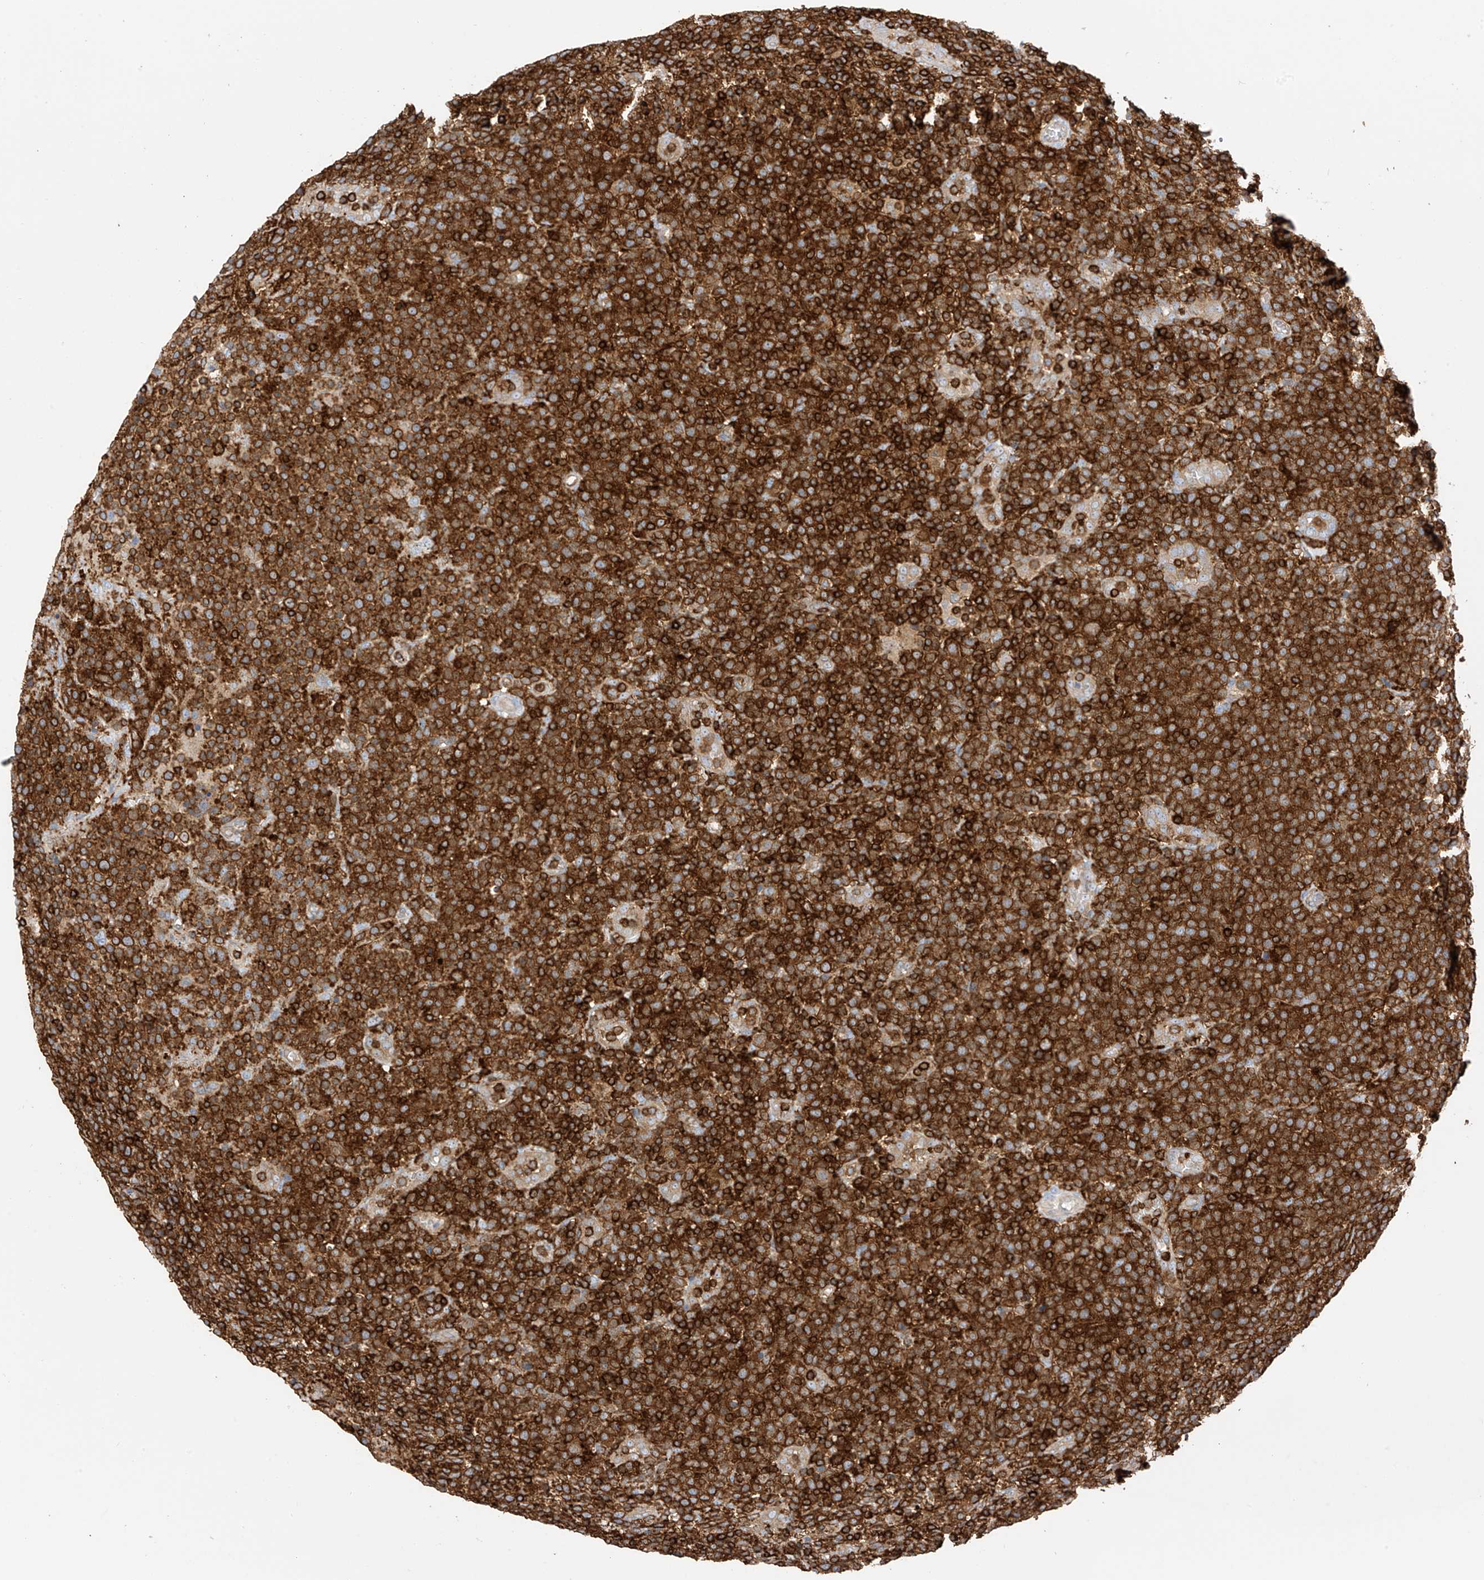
{"staining": {"intensity": "strong", "quantity": ">75%", "location": "cytoplasmic/membranous"}, "tissue": "lymphoma", "cell_type": "Tumor cells", "image_type": "cancer", "snomed": [{"axis": "morphology", "description": "Malignant lymphoma, non-Hodgkin's type, High grade"}, {"axis": "topography", "description": "Lymph node"}], "caption": "High-grade malignant lymphoma, non-Hodgkin's type stained for a protein (brown) reveals strong cytoplasmic/membranous positive expression in about >75% of tumor cells.", "gene": "ARHGAP25", "patient": {"sex": "male", "age": 61}}